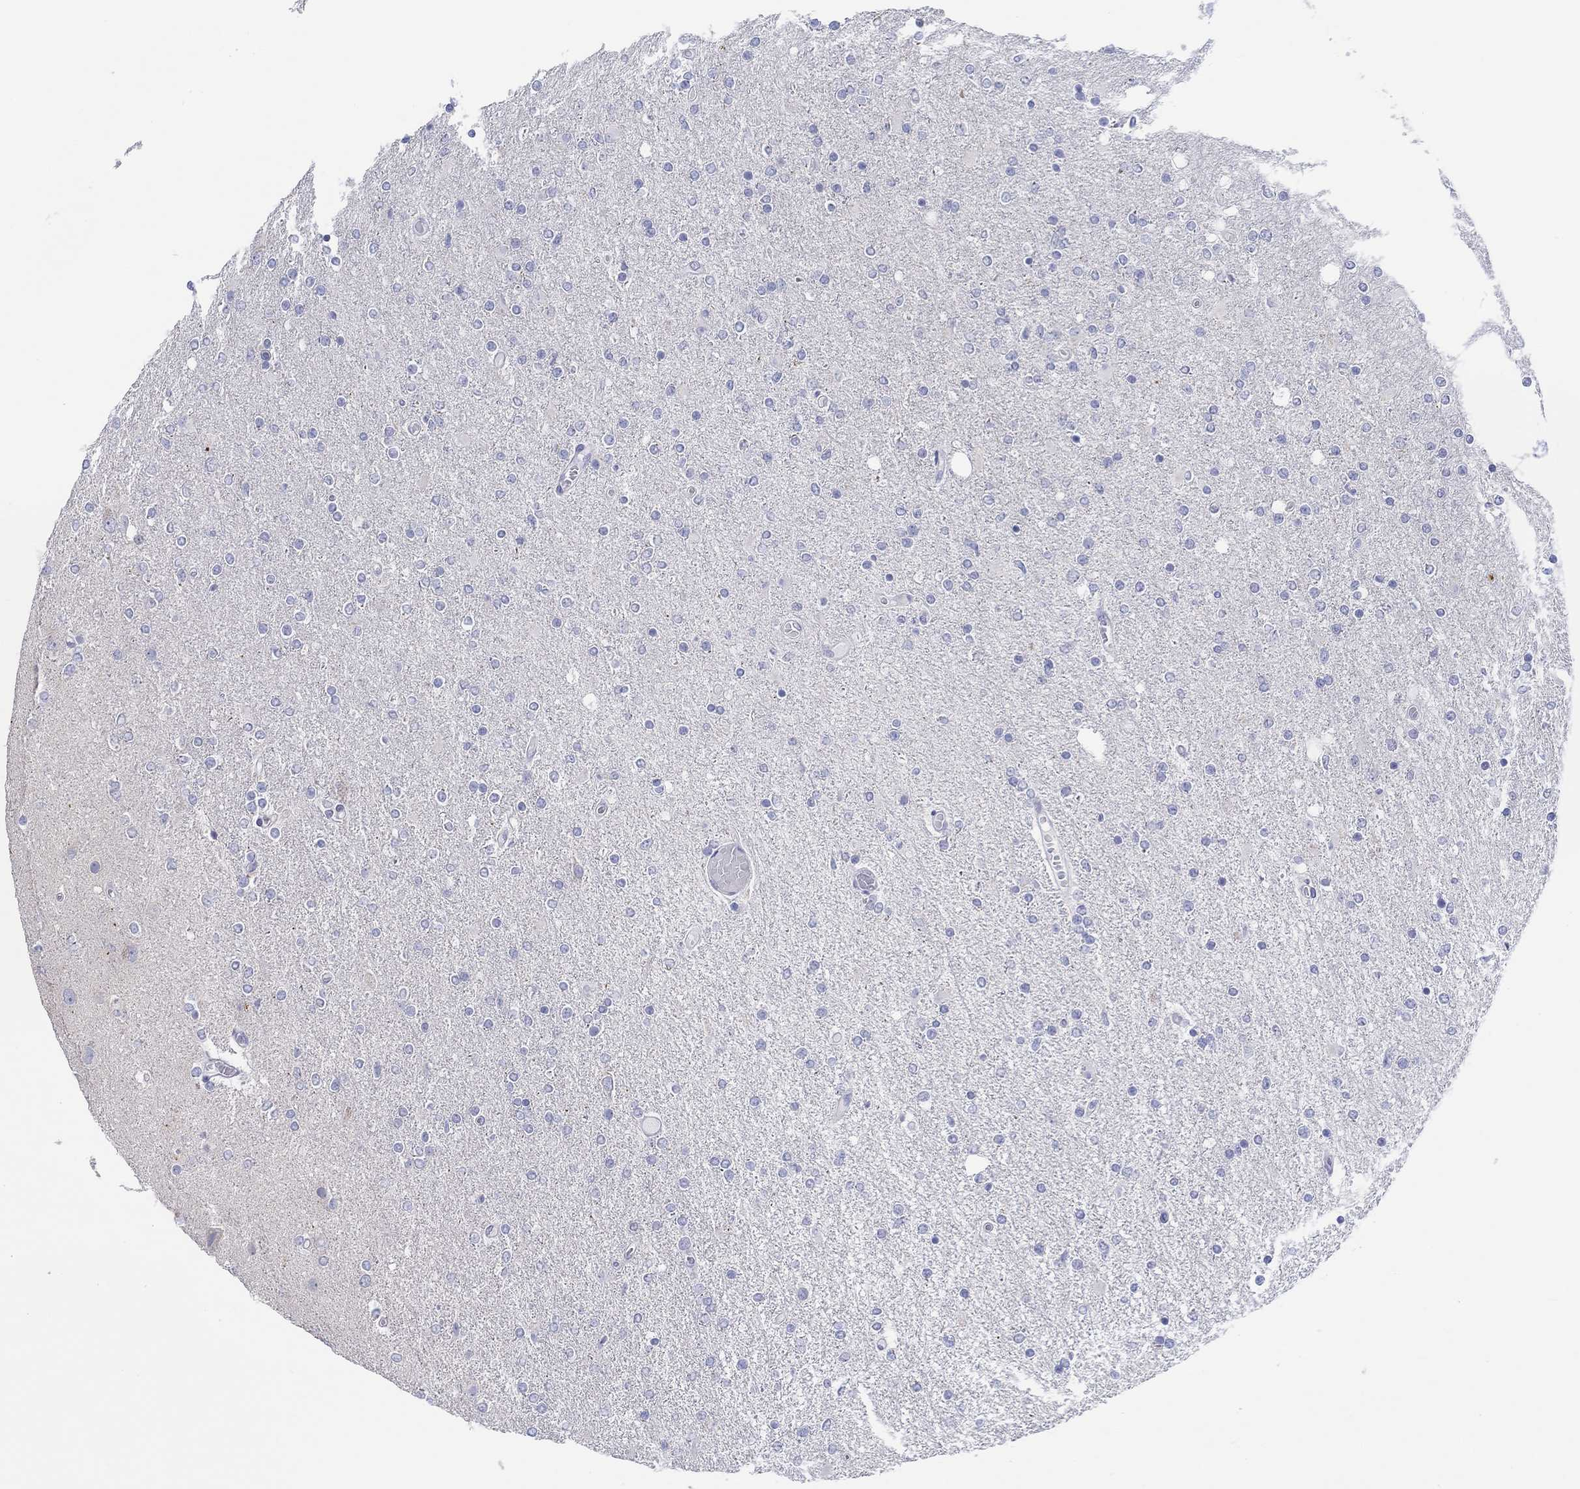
{"staining": {"intensity": "negative", "quantity": "none", "location": "none"}, "tissue": "glioma", "cell_type": "Tumor cells", "image_type": "cancer", "snomed": [{"axis": "morphology", "description": "Glioma, malignant, High grade"}, {"axis": "topography", "description": "Cerebral cortex"}], "caption": "Tumor cells show no significant staining in glioma.", "gene": "HAPLN4", "patient": {"sex": "male", "age": 70}}